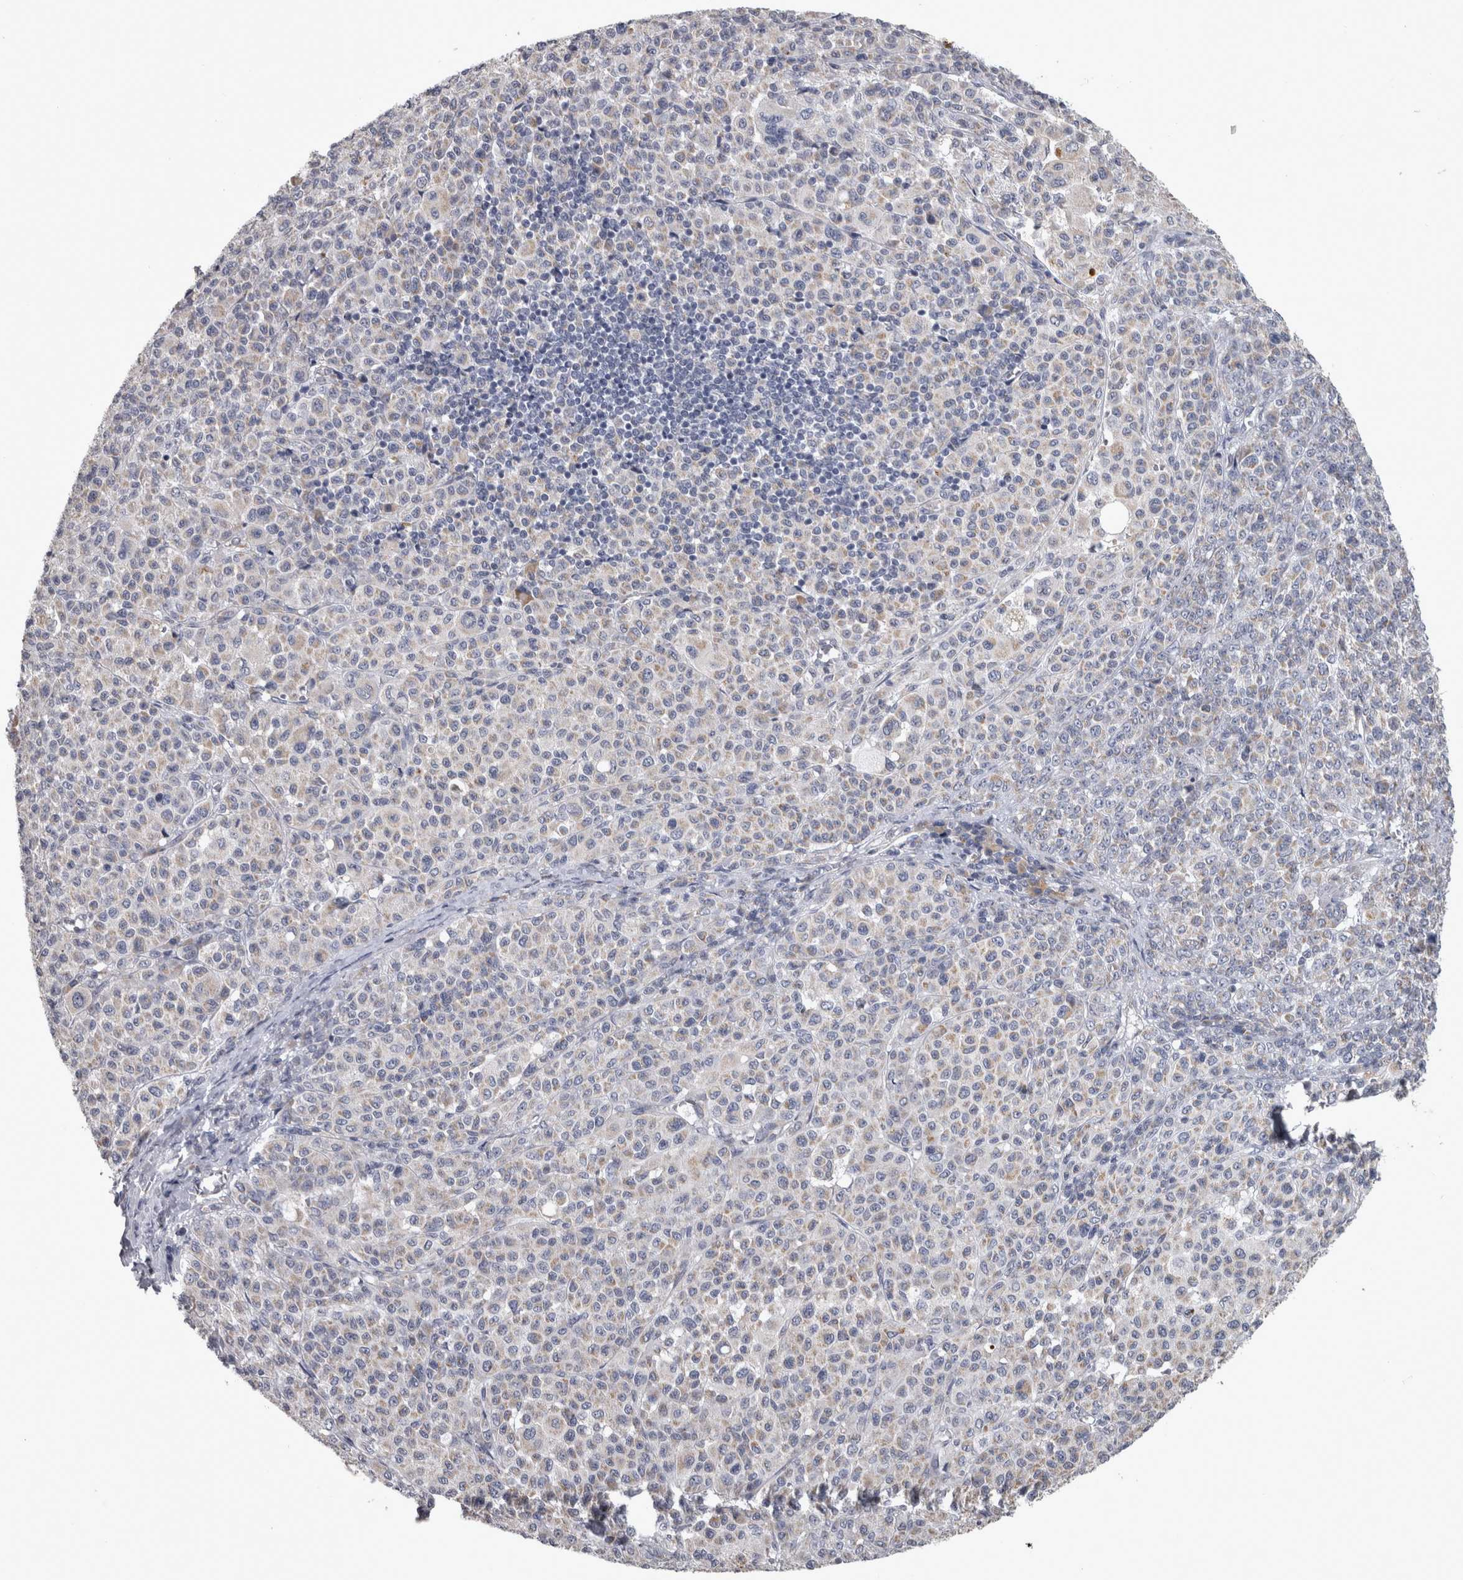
{"staining": {"intensity": "weak", "quantity": "25%-75%", "location": "cytoplasmic/membranous"}, "tissue": "melanoma", "cell_type": "Tumor cells", "image_type": "cancer", "snomed": [{"axis": "morphology", "description": "Malignant melanoma, Metastatic site"}, {"axis": "topography", "description": "Skin"}], "caption": "A brown stain shows weak cytoplasmic/membranous expression of a protein in malignant melanoma (metastatic site) tumor cells. (Brightfield microscopy of DAB IHC at high magnification).", "gene": "DBT", "patient": {"sex": "female", "age": 74}}